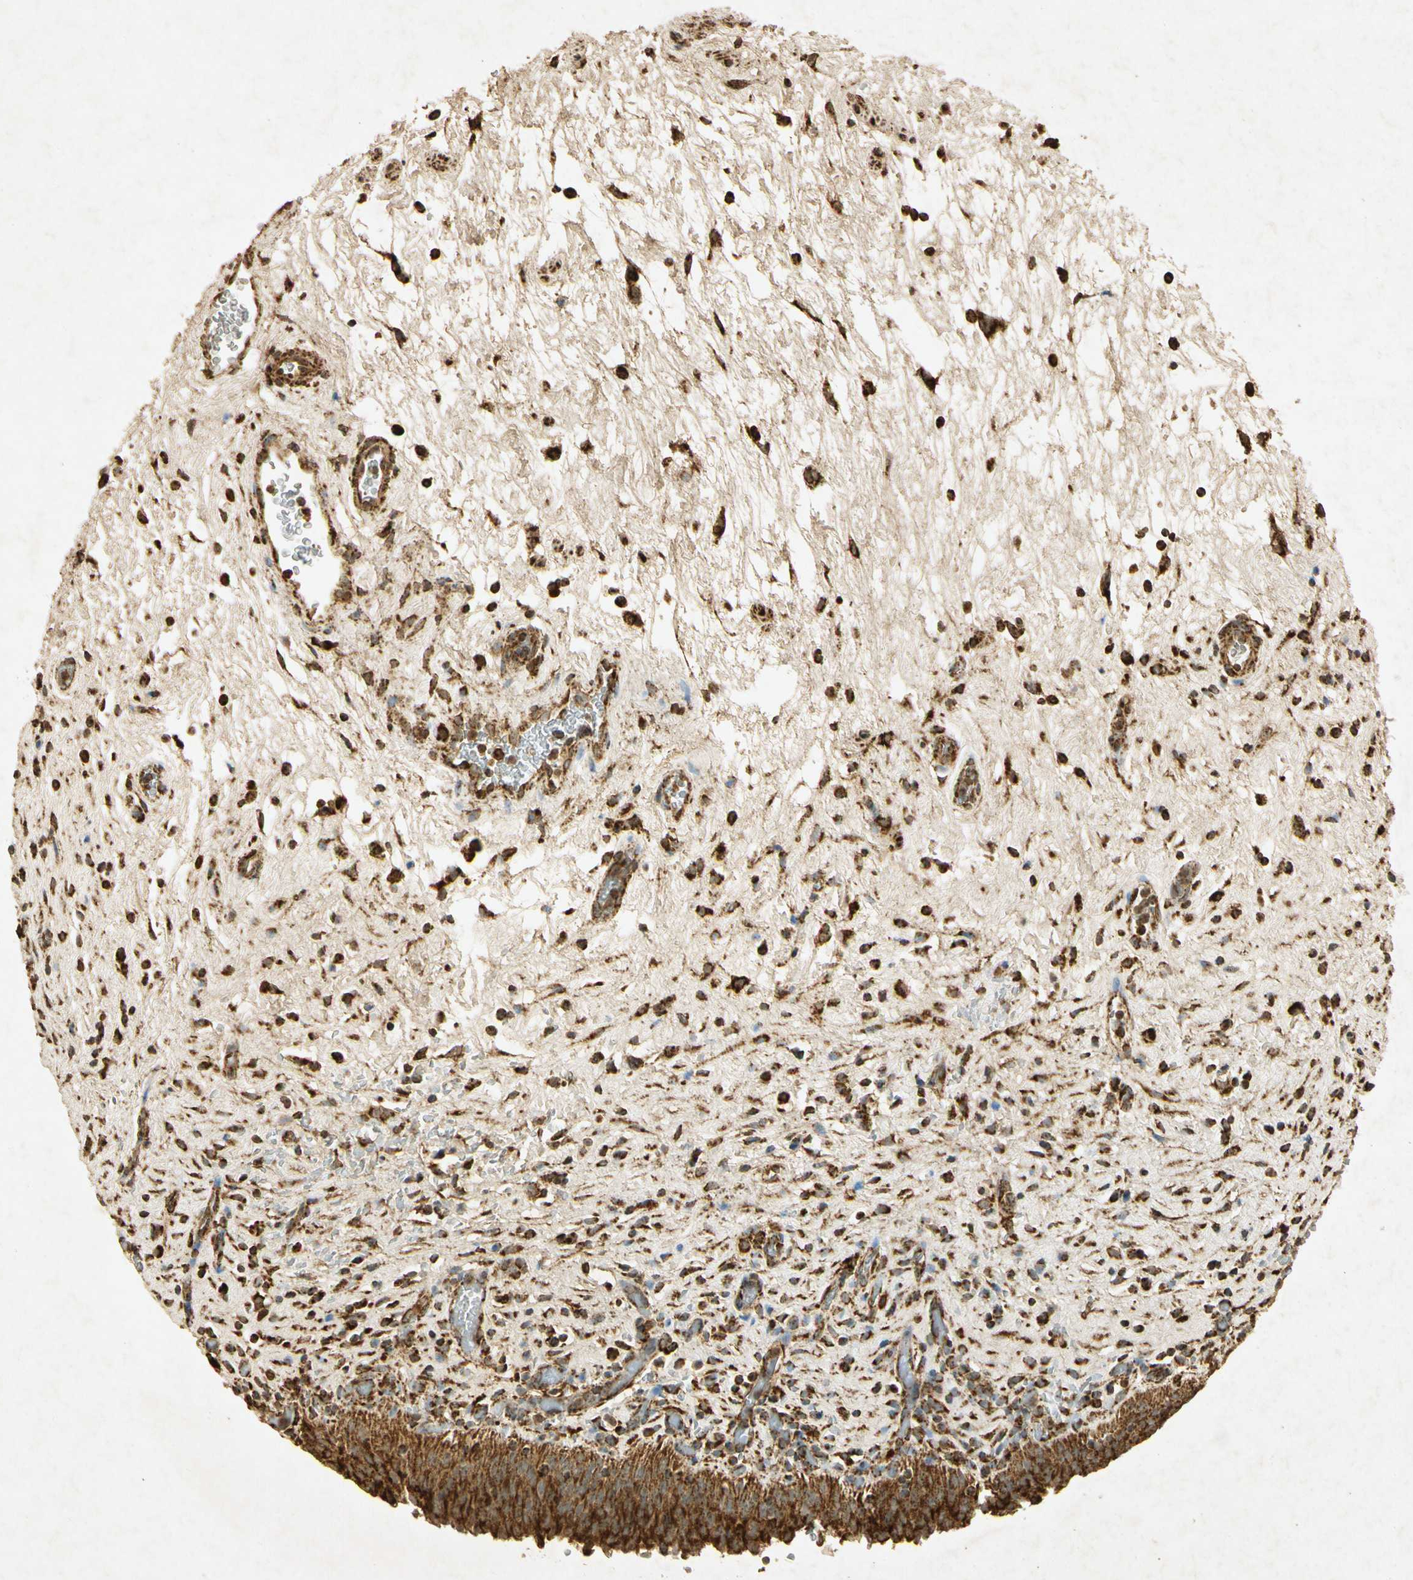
{"staining": {"intensity": "strong", "quantity": ">75%", "location": "cytoplasmic/membranous"}, "tissue": "urinary bladder", "cell_type": "Urothelial cells", "image_type": "normal", "snomed": [{"axis": "morphology", "description": "Normal tissue, NOS"}, {"axis": "topography", "description": "Urinary bladder"}], "caption": "High-power microscopy captured an IHC histopathology image of benign urinary bladder, revealing strong cytoplasmic/membranous expression in approximately >75% of urothelial cells. The staining was performed using DAB, with brown indicating positive protein expression. Nuclei are stained blue with hematoxylin.", "gene": "PRDX3", "patient": {"sex": "male", "age": 51}}